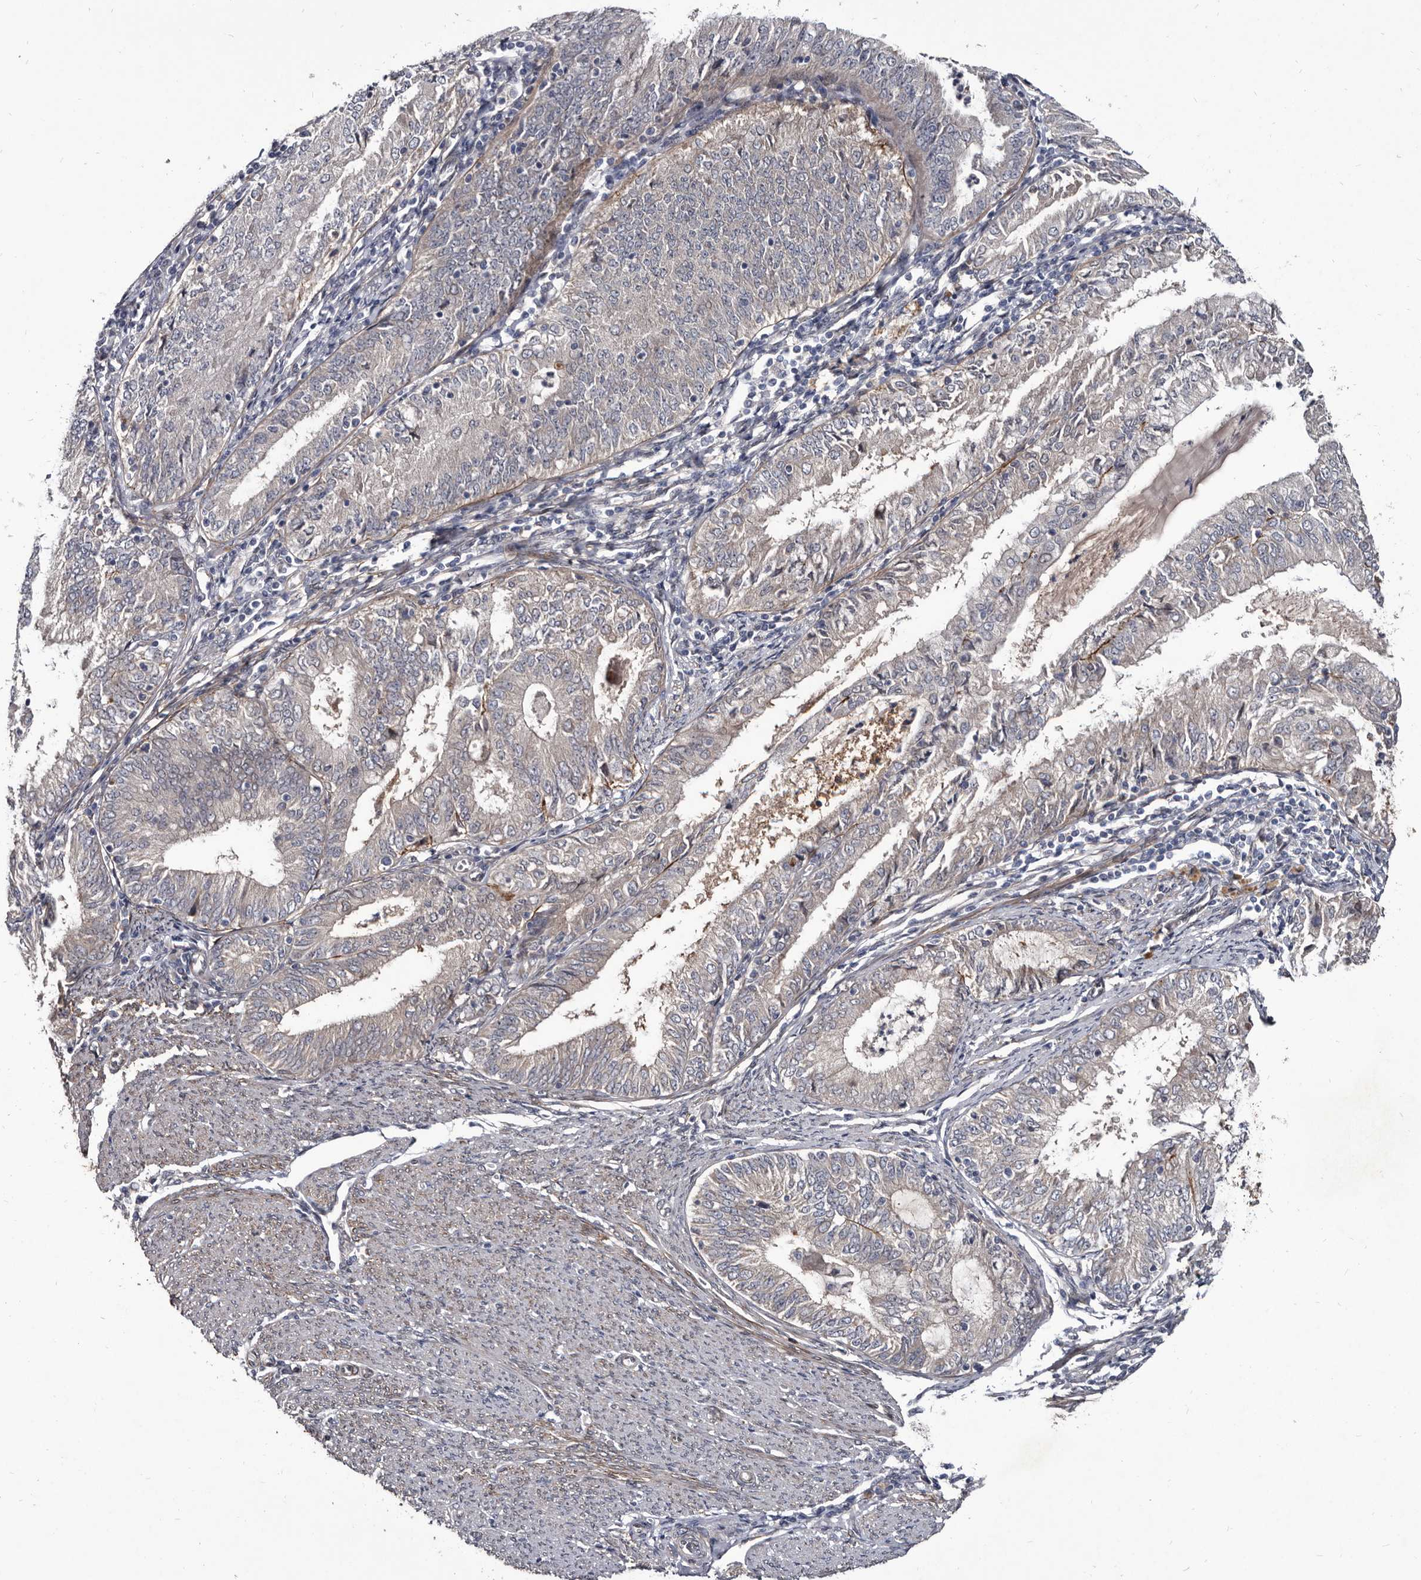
{"staining": {"intensity": "negative", "quantity": "none", "location": "none"}, "tissue": "endometrial cancer", "cell_type": "Tumor cells", "image_type": "cancer", "snomed": [{"axis": "morphology", "description": "Adenocarcinoma, NOS"}, {"axis": "topography", "description": "Endometrium"}], "caption": "Photomicrograph shows no protein expression in tumor cells of adenocarcinoma (endometrial) tissue.", "gene": "PROM1", "patient": {"sex": "female", "age": 57}}